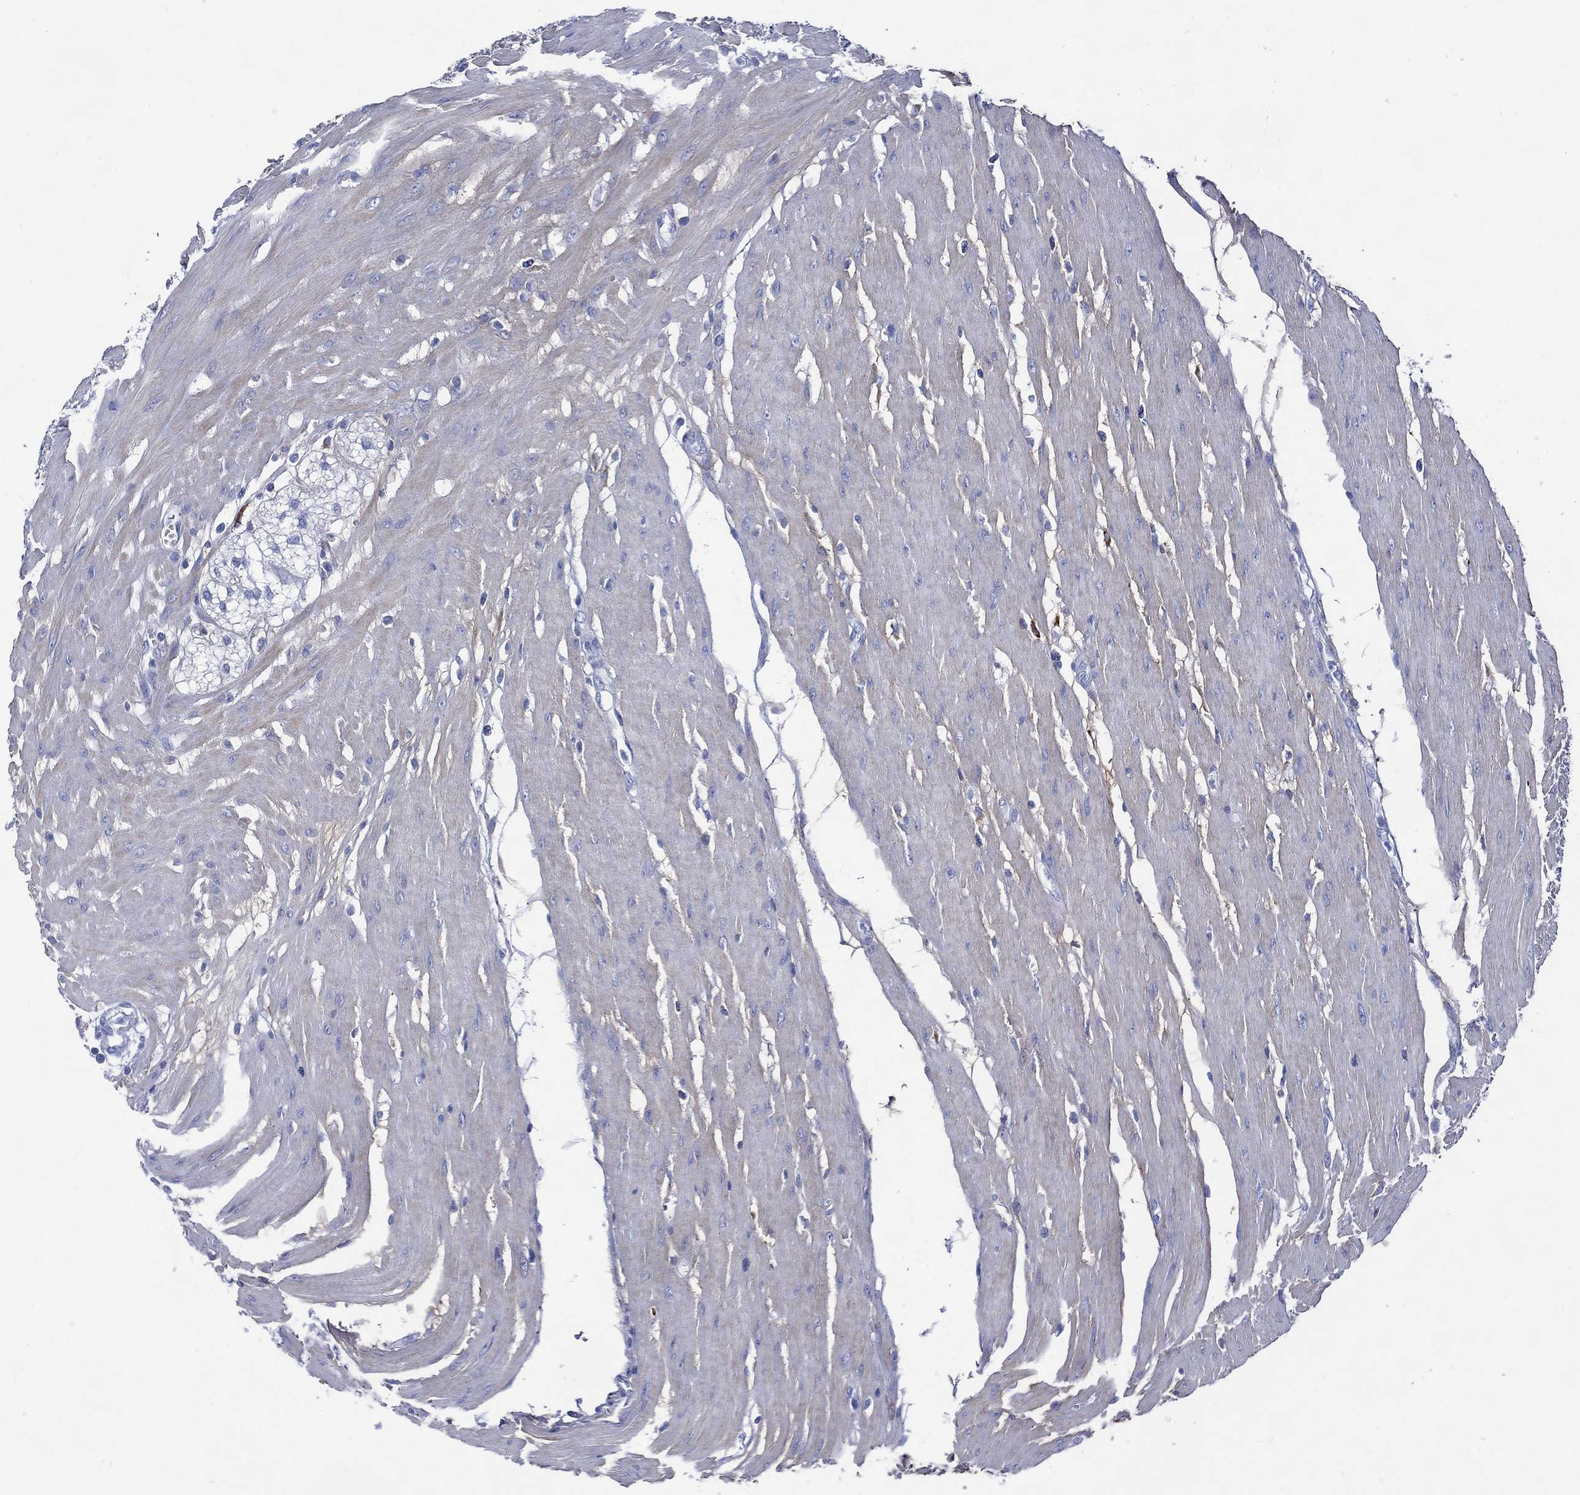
{"staining": {"intensity": "negative", "quantity": "none", "location": "none"}, "tissue": "colon", "cell_type": "Endothelial cells", "image_type": "normal", "snomed": [{"axis": "morphology", "description": "Normal tissue, NOS"}, {"axis": "morphology", "description": "Adenocarcinoma, NOS"}, {"axis": "topography", "description": "Colon"}], "caption": "Immunohistochemical staining of normal colon demonstrates no significant positivity in endothelial cells.", "gene": "SHCBP1L", "patient": {"sex": "male", "age": 65}}